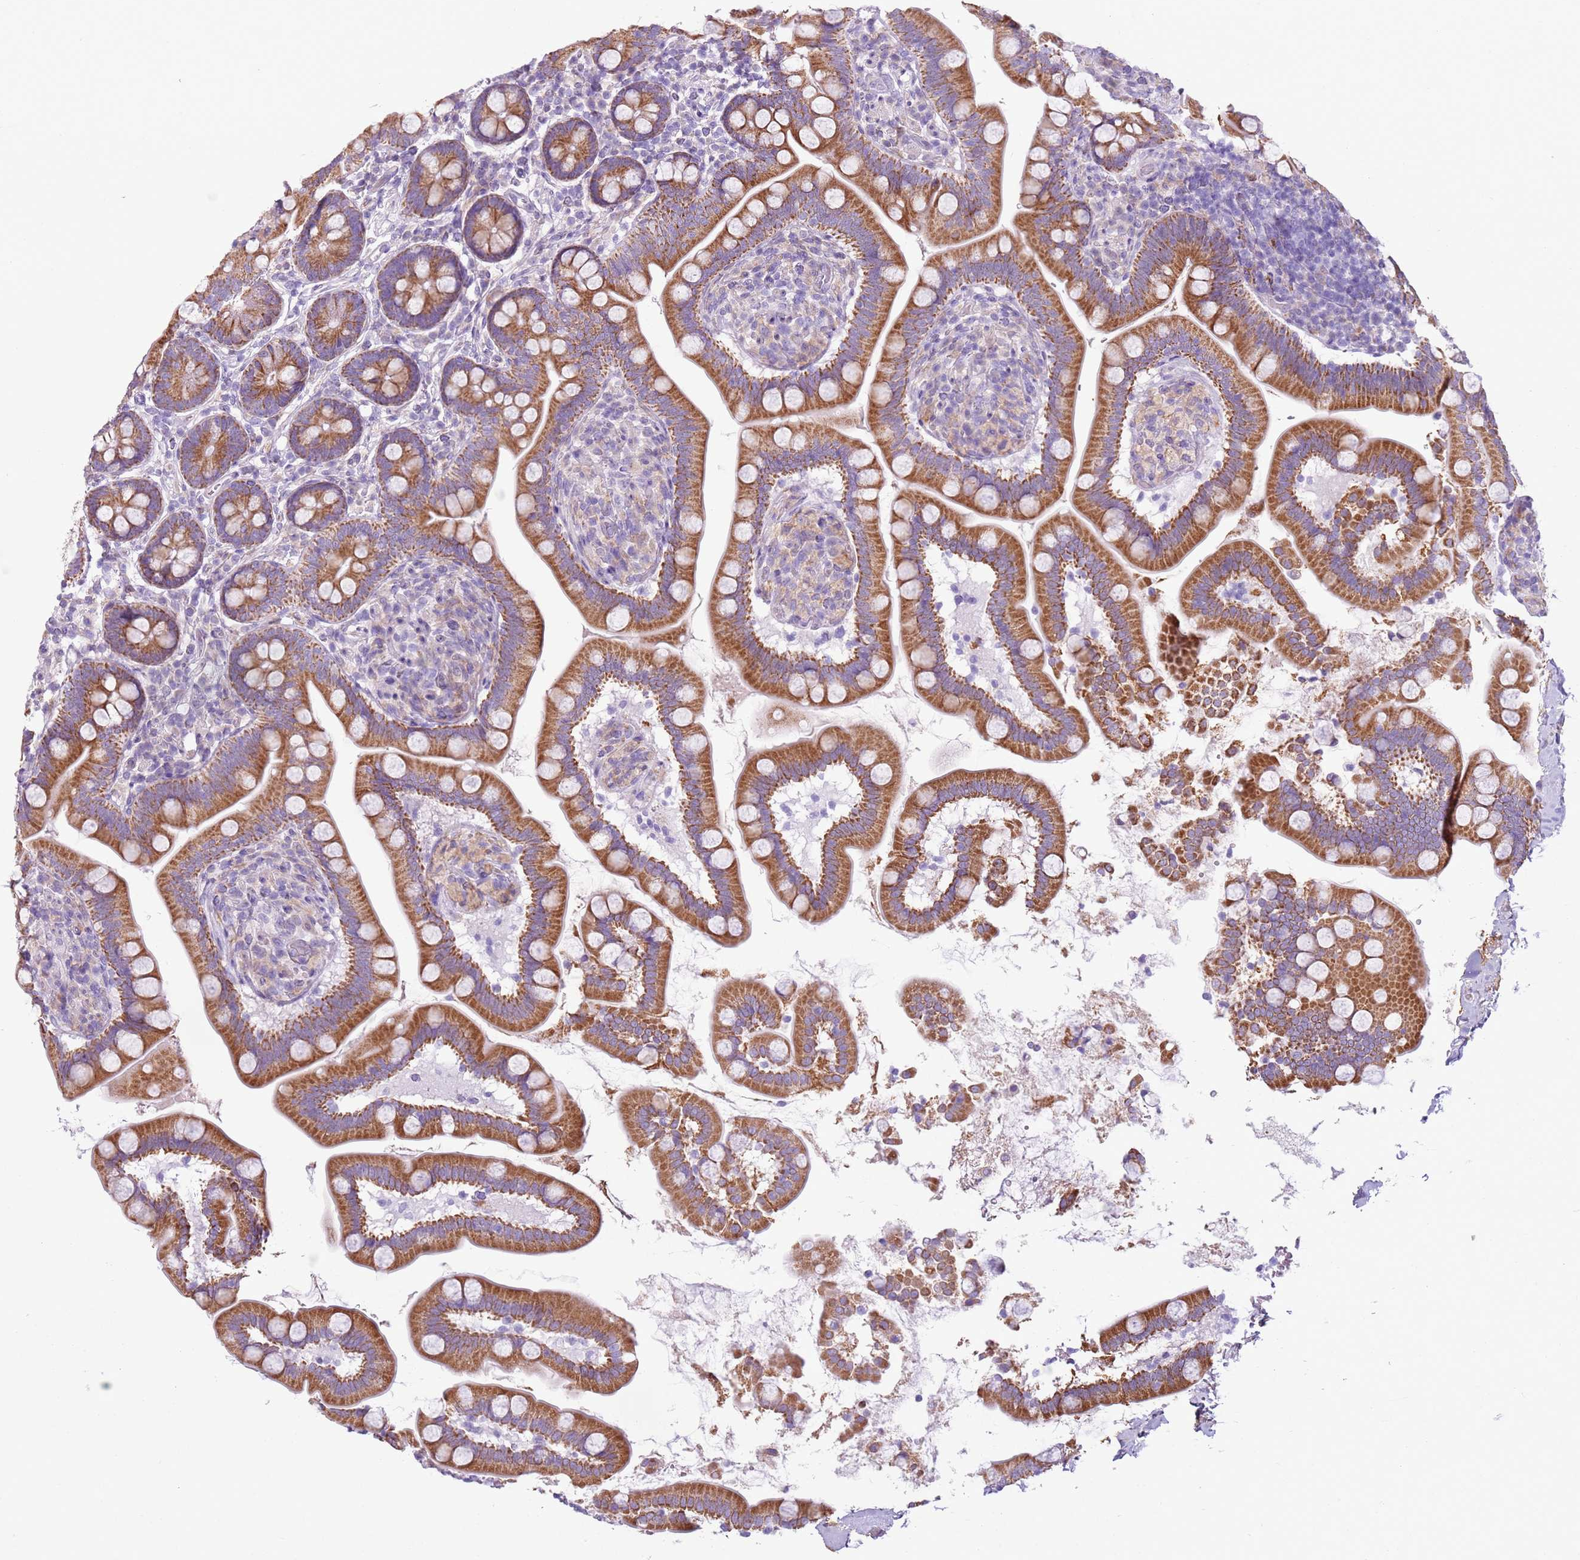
{"staining": {"intensity": "strong", "quantity": ">75%", "location": "cytoplasmic/membranous"}, "tissue": "small intestine", "cell_type": "Glandular cells", "image_type": "normal", "snomed": [{"axis": "morphology", "description": "Normal tissue, NOS"}, {"axis": "topography", "description": "Small intestine"}], "caption": "Immunohistochemical staining of unremarkable human small intestine reveals strong cytoplasmic/membranous protein expression in about >75% of glandular cells. Immunohistochemistry stains the protein of interest in brown and the nuclei are stained blue.", "gene": "OAF", "patient": {"sex": "female", "age": 64}}